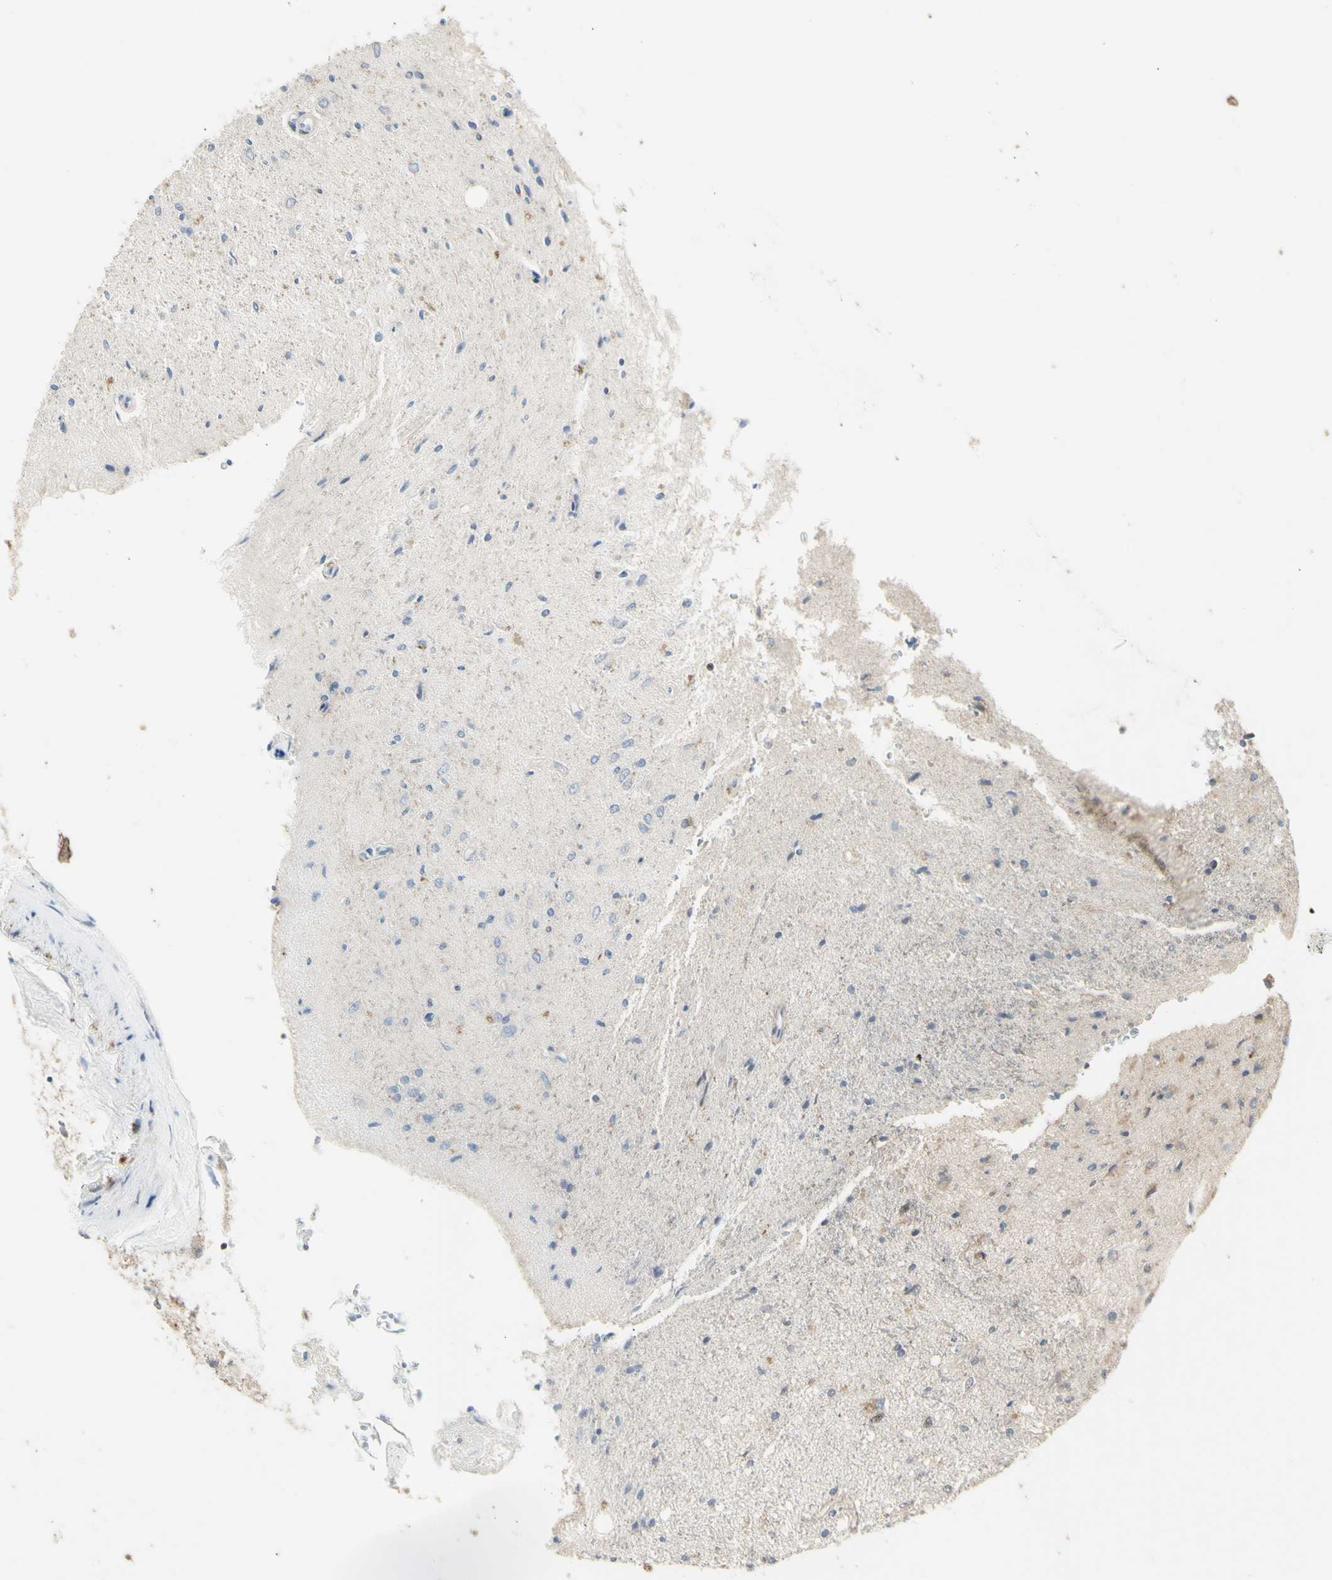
{"staining": {"intensity": "negative", "quantity": "none", "location": "none"}, "tissue": "glioma", "cell_type": "Tumor cells", "image_type": "cancer", "snomed": [{"axis": "morphology", "description": "Glioma, malignant, Low grade"}, {"axis": "topography", "description": "Brain"}], "caption": "IHC of malignant glioma (low-grade) reveals no staining in tumor cells.", "gene": "DHRS7B", "patient": {"sex": "male", "age": 77}}